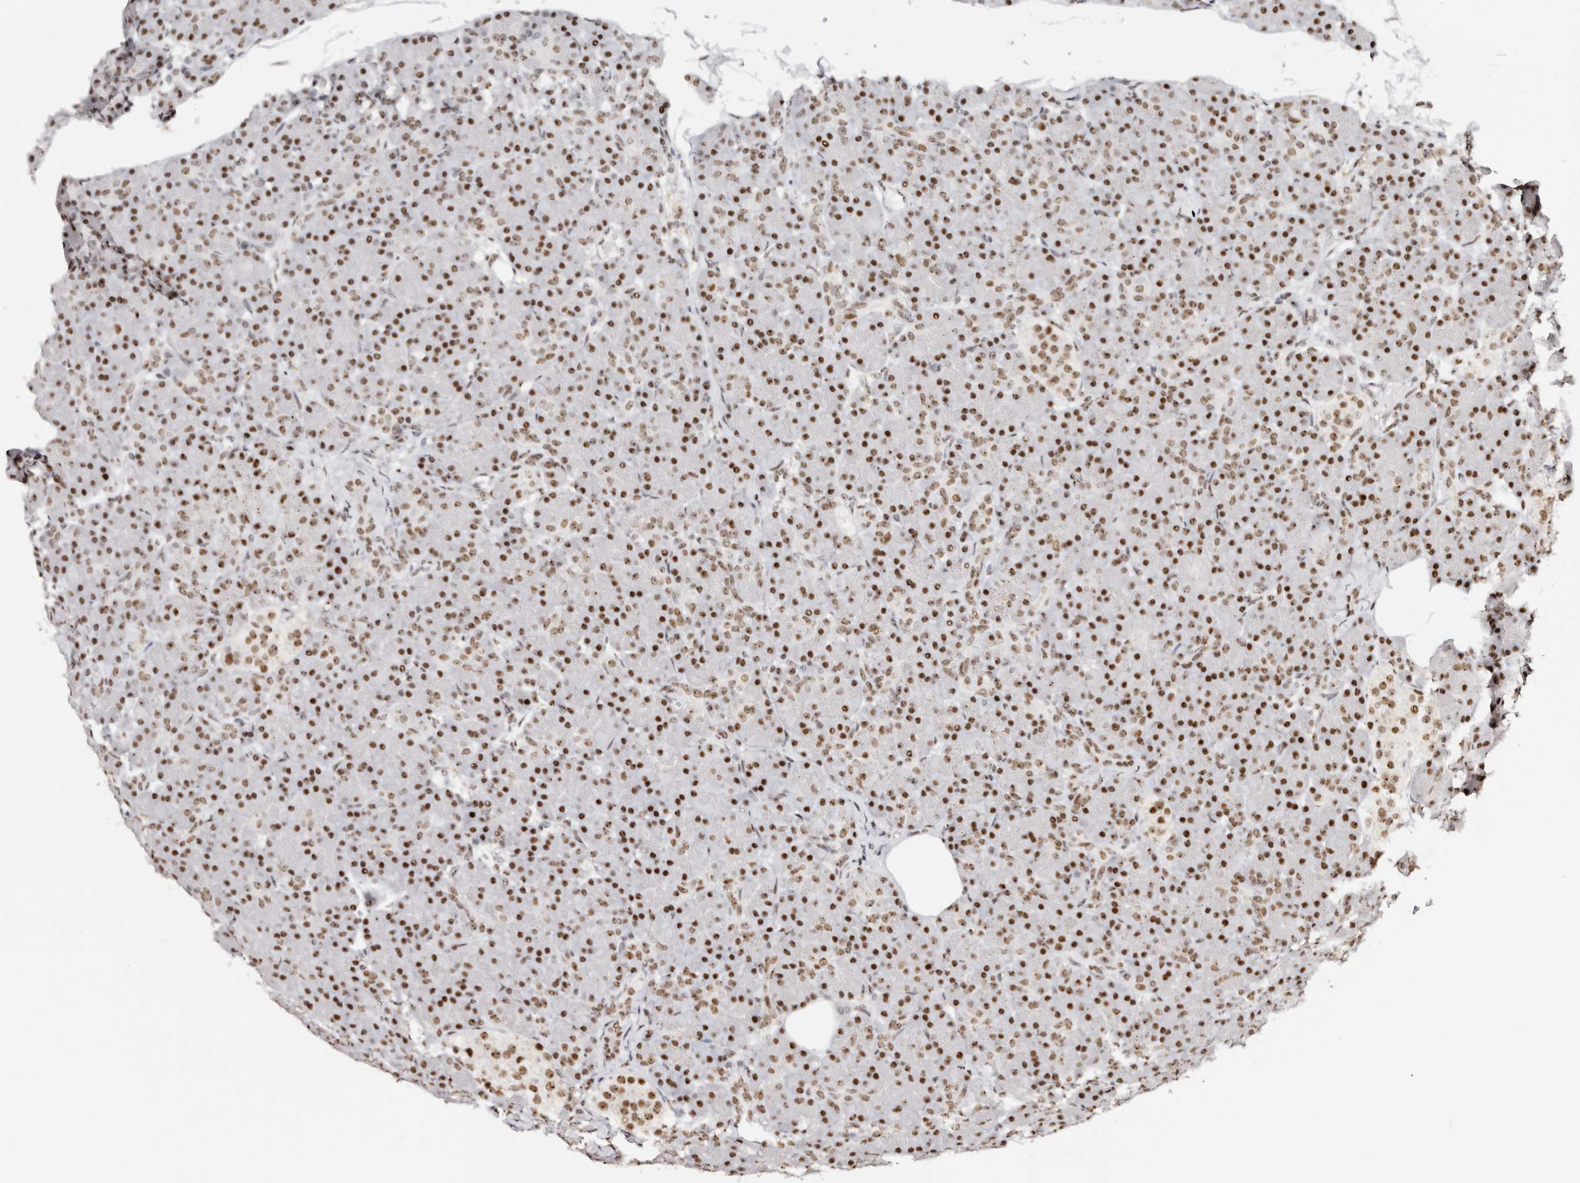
{"staining": {"intensity": "strong", "quantity": ">75%", "location": "nuclear"}, "tissue": "pancreas", "cell_type": "Exocrine glandular cells", "image_type": "normal", "snomed": [{"axis": "morphology", "description": "Normal tissue, NOS"}, {"axis": "topography", "description": "Pancreas"}], "caption": "Human pancreas stained for a protein (brown) shows strong nuclear positive staining in approximately >75% of exocrine glandular cells.", "gene": "IQGAP3", "patient": {"sex": "female", "age": 43}}